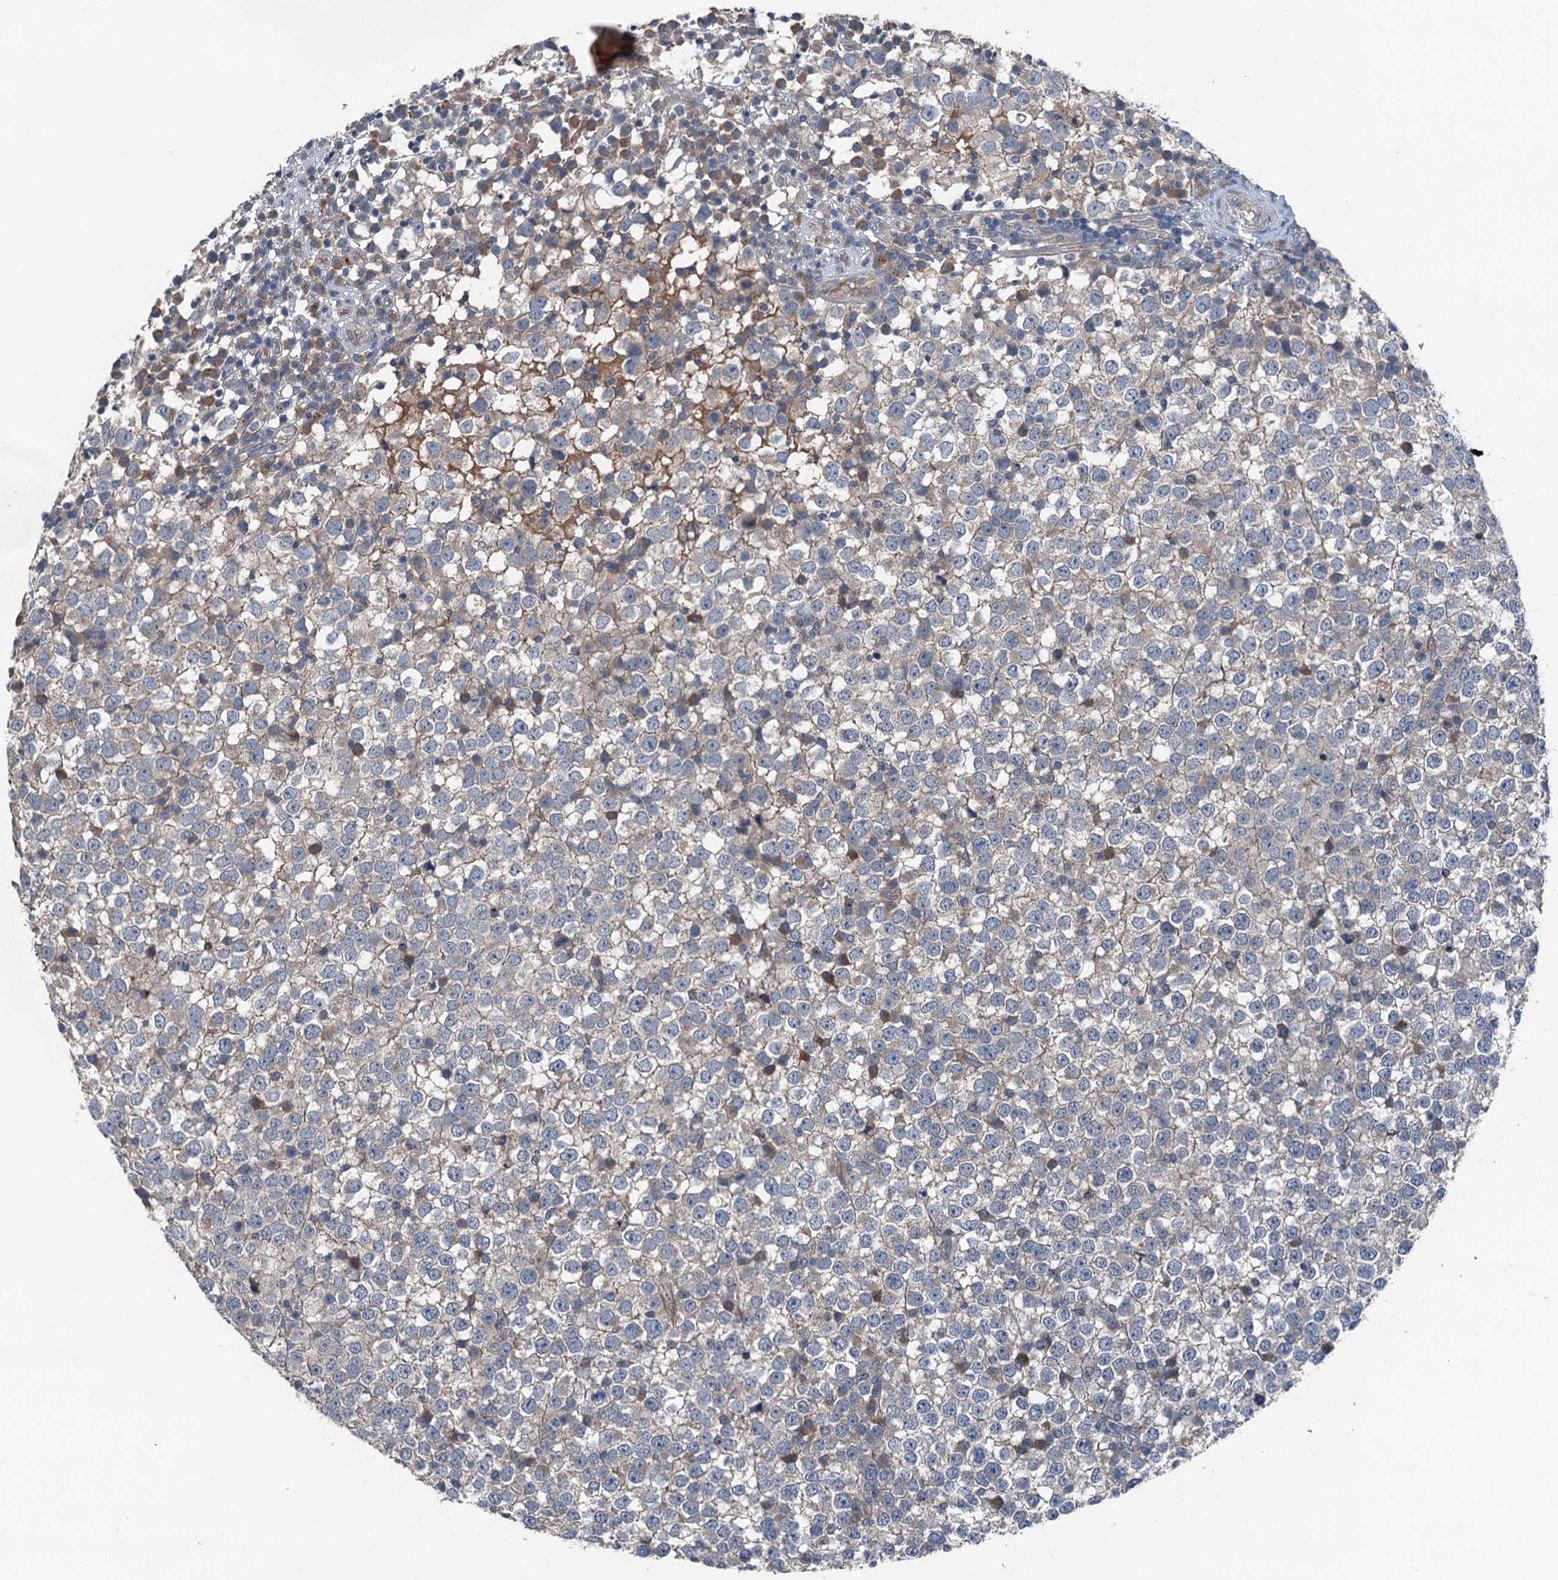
{"staining": {"intensity": "negative", "quantity": "none", "location": "none"}, "tissue": "testis cancer", "cell_type": "Tumor cells", "image_type": "cancer", "snomed": [{"axis": "morphology", "description": "Seminoma, NOS"}, {"axis": "topography", "description": "Testis"}], "caption": "An immunohistochemistry photomicrograph of testis cancer (seminoma) is shown. There is no staining in tumor cells of testis cancer (seminoma). The staining was performed using DAB (3,3'-diaminobenzidine) to visualize the protein expression in brown, while the nuclei were stained in blue with hematoxylin (Magnification: 20x).", "gene": "SLC2A10", "patient": {"sex": "male", "age": 65}}